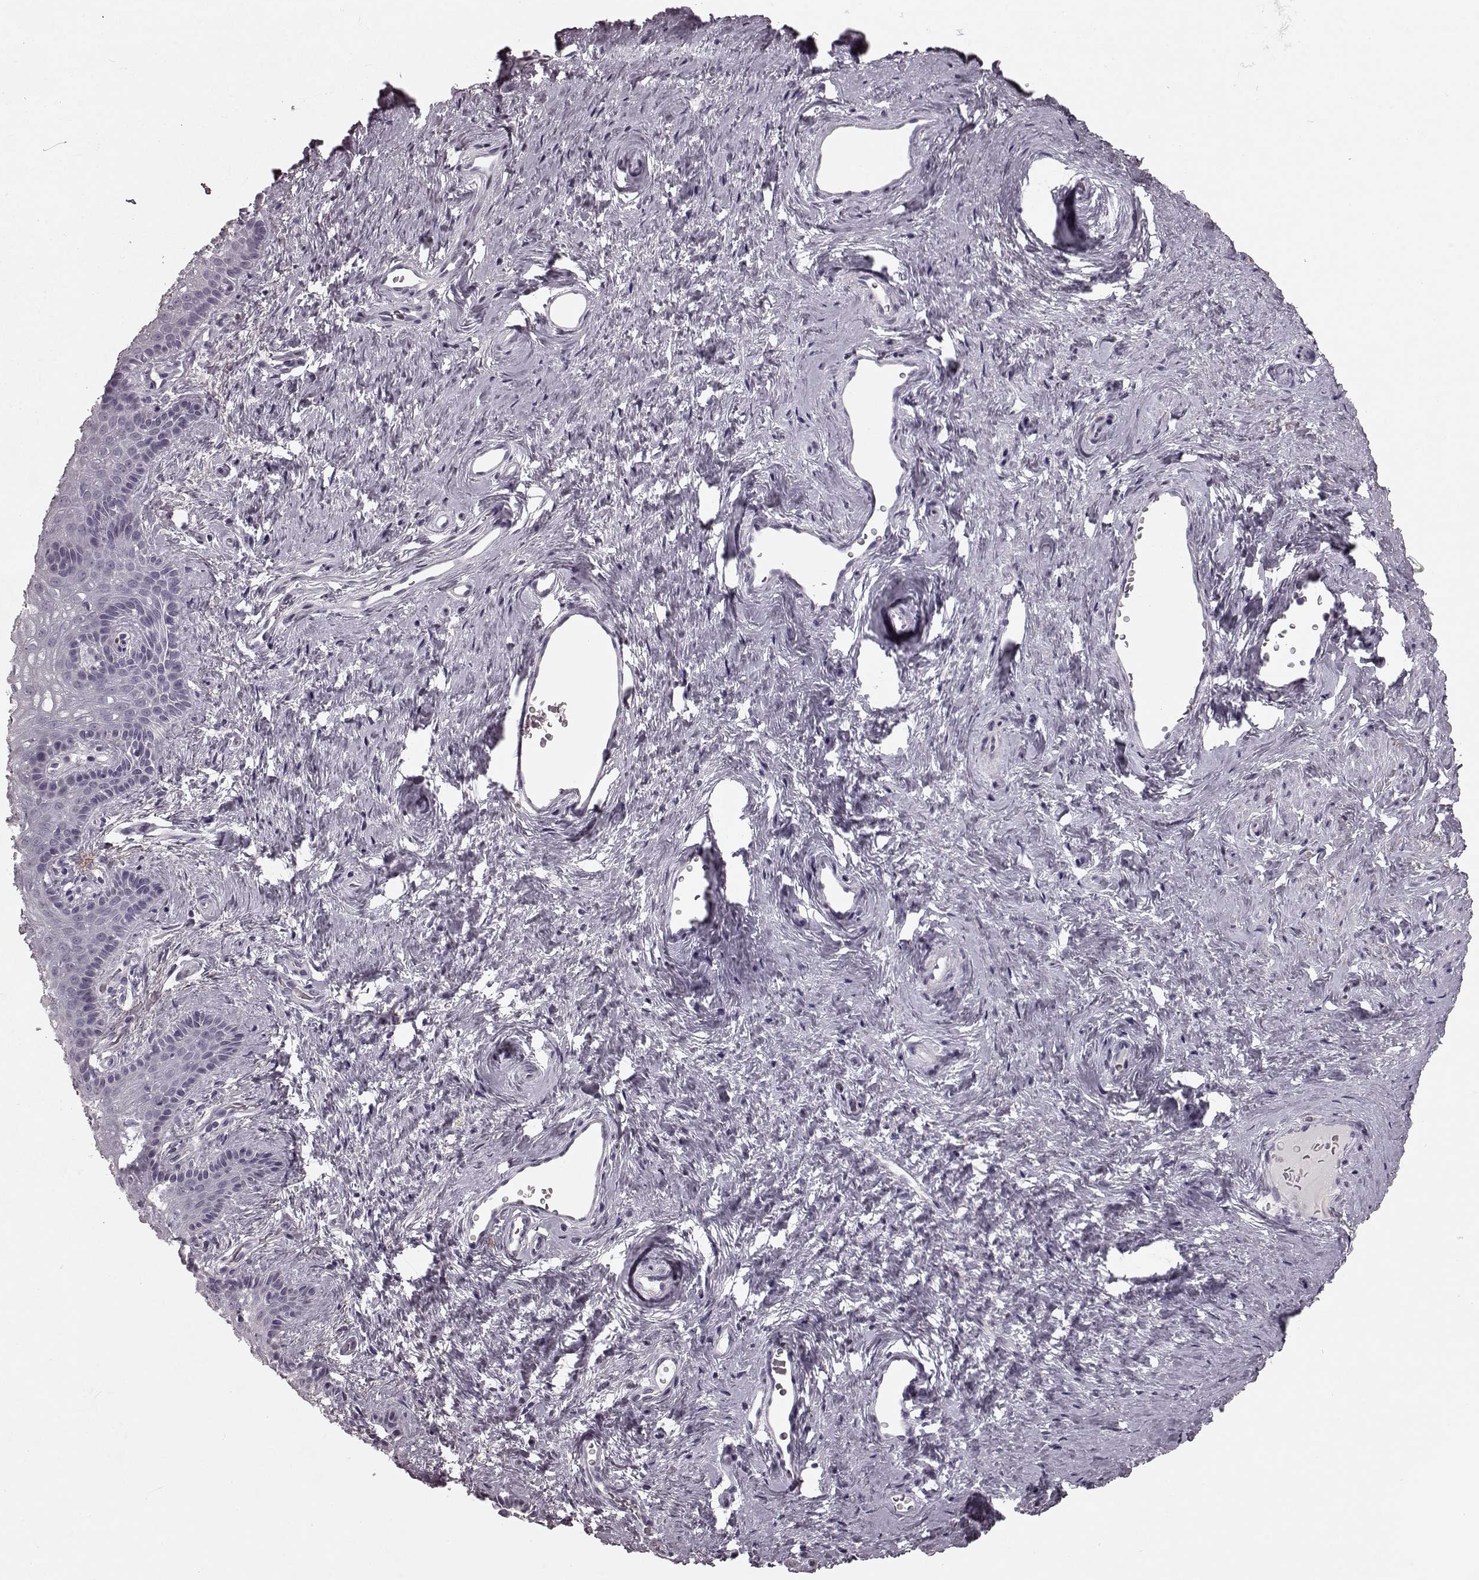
{"staining": {"intensity": "negative", "quantity": "none", "location": "none"}, "tissue": "vagina", "cell_type": "Squamous epithelial cells", "image_type": "normal", "snomed": [{"axis": "morphology", "description": "Normal tissue, NOS"}, {"axis": "topography", "description": "Vagina"}], "caption": "This is an immunohistochemistry (IHC) histopathology image of normal vagina. There is no positivity in squamous epithelial cells.", "gene": "CST7", "patient": {"sex": "female", "age": 45}}